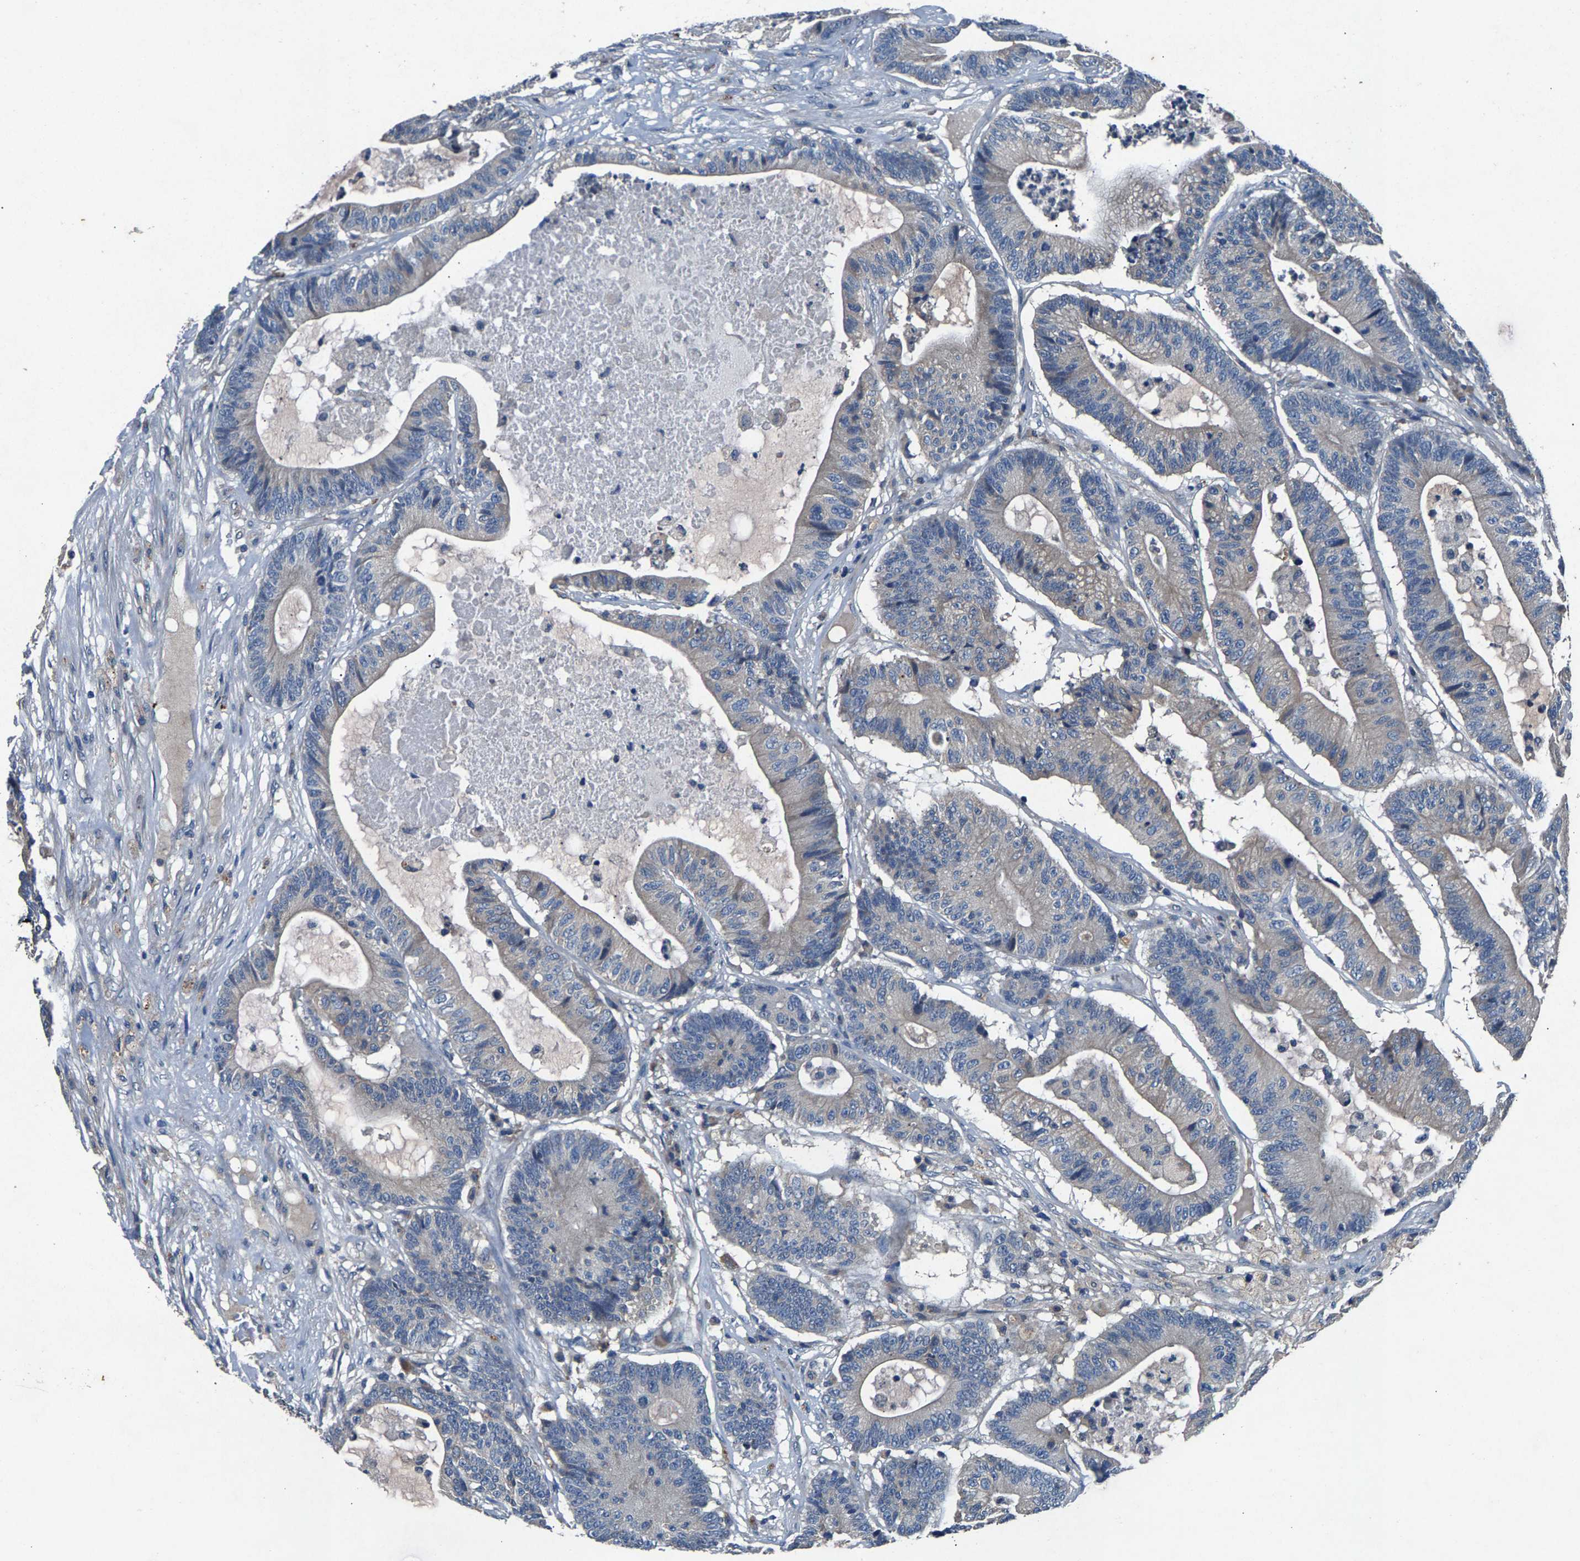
{"staining": {"intensity": "negative", "quantity": "none", "location": "none"}, "tissue": "colorectal cancer", "cell_type": "Tumor cells", "image_type": "cancer", "snomed": [{"axis": "morphology", "description": "Adenocarcinoma, NOS"}, {"axis": "topography", "description": "Colon"}], "caption": "Tumor cells show no significant expression in adenocarcinoma (colorectal).", "gene": "PRXL2C", "patient": {"sex": "female", "age": 84}}